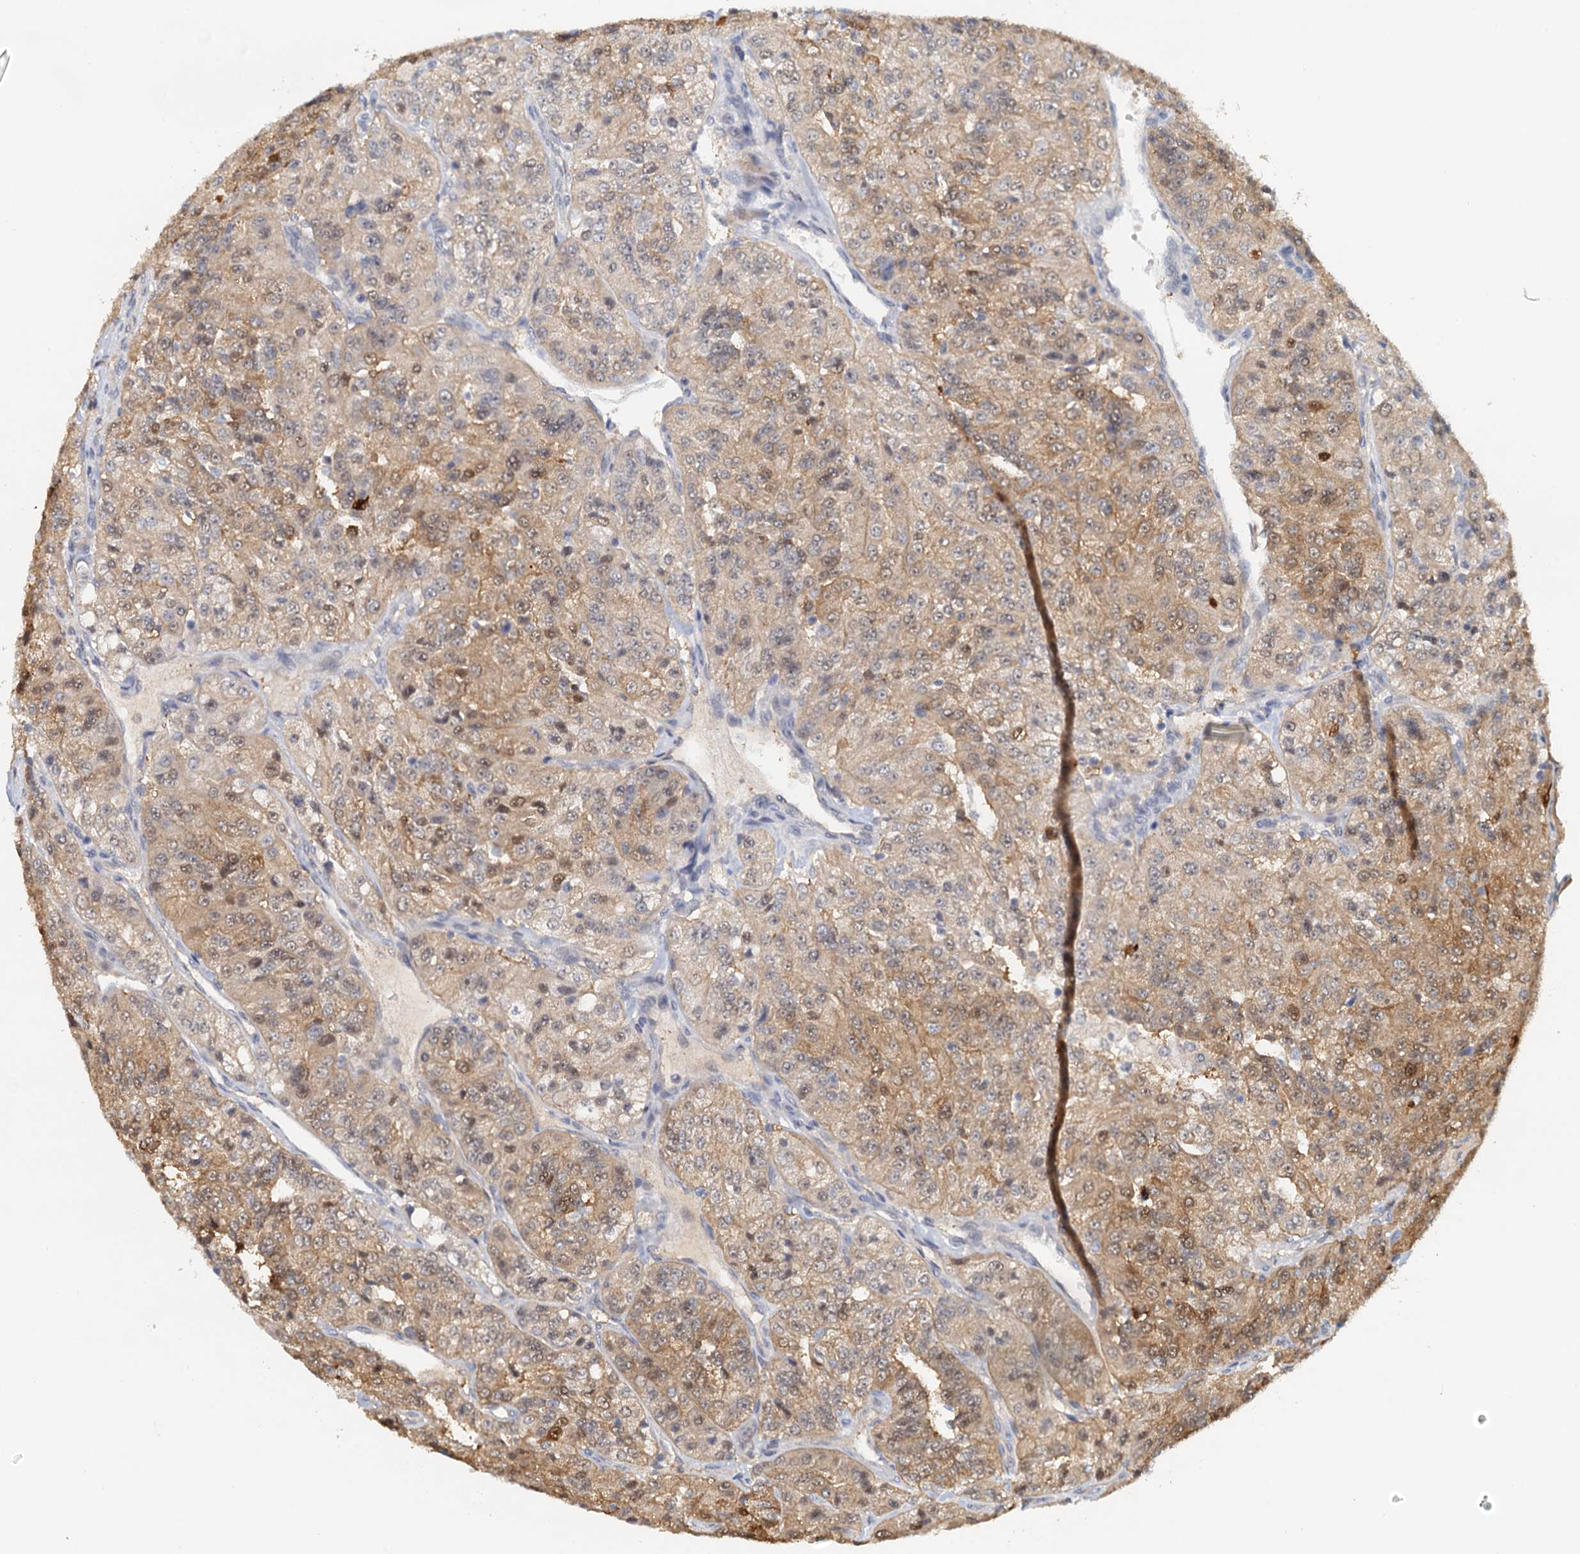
{"staining": {"intensity": "moderate", "quantity": "25%-75%", "location": "cytoplasmic/membranous,nuclear"}, "tissue": "renal cancer", "cell_type": "Tumor cells", "image_type": "cancer", "snomed": [{"axis": "morphology", "description": "Adenocarcinoma, NOS"}, {"axis": "topography", "description": "Kidney"}], "caption": "Renal cancer (adenocarcinoma) was stained to show a protein in brown. There is medium levels of moderate cytoplasmic/membranous and nuclear staining in approximately 25%-75% of tumor cells. (Brightfield microscopy of DAB IHC at high magnification).", "gene": "SPINDOC", "patient": {"sex": "female", "age": 63}}